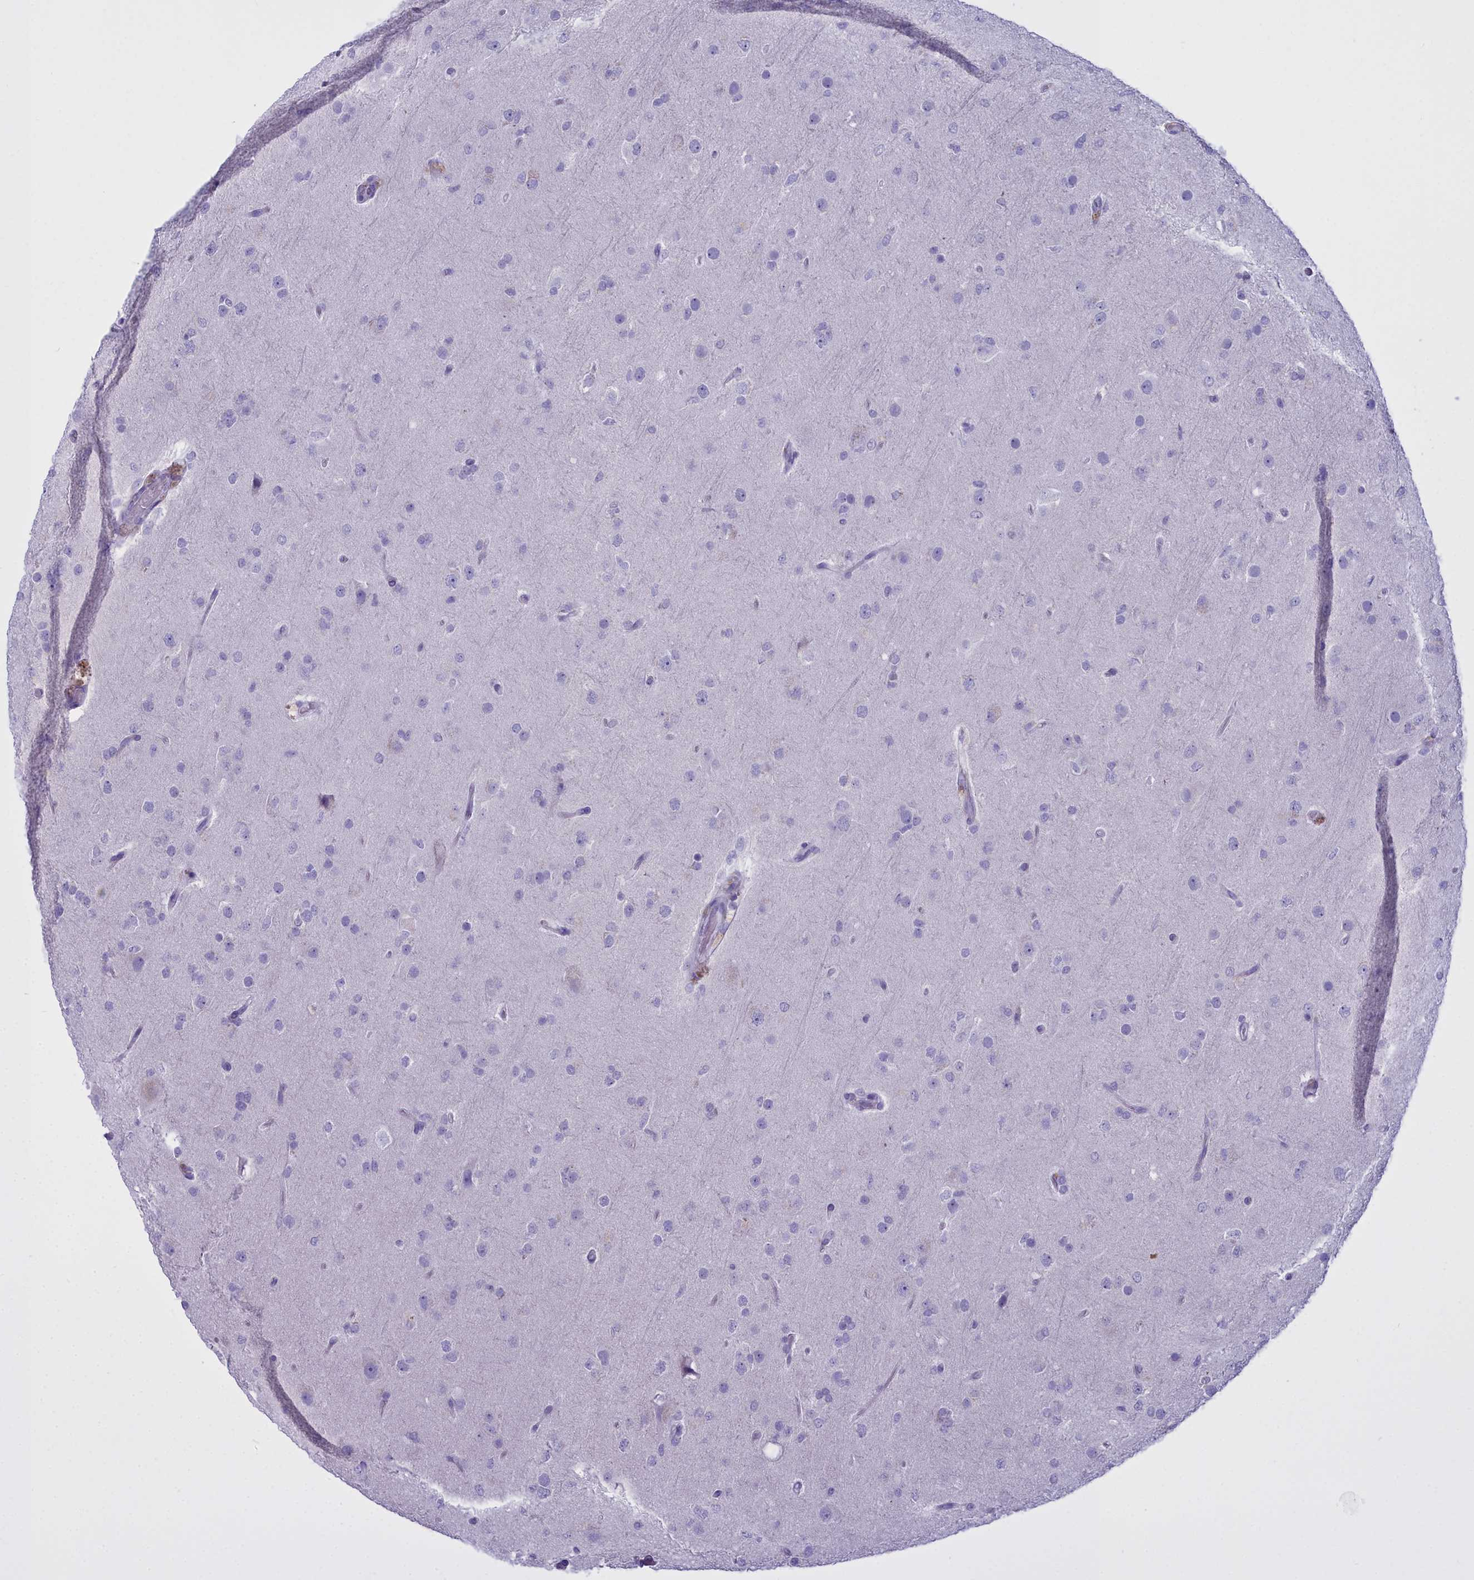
{"staining": {"intensity": "negative", "quantity": "none", "location": "none"}, "tissue": "glioma", "cell_type": "Tumor cells", "image_type": "cancer", "snomed": [{"axis": "morphology", "description": "Glioma, malignant, Low grade"}, {"axis": "topography", "description": "Brain"}], "caption": "Photomicrograph shows no significant protein staining in tumor cells of glioma.", "gene": "CD5", "patient": {"sex": "male", "age": 65}}